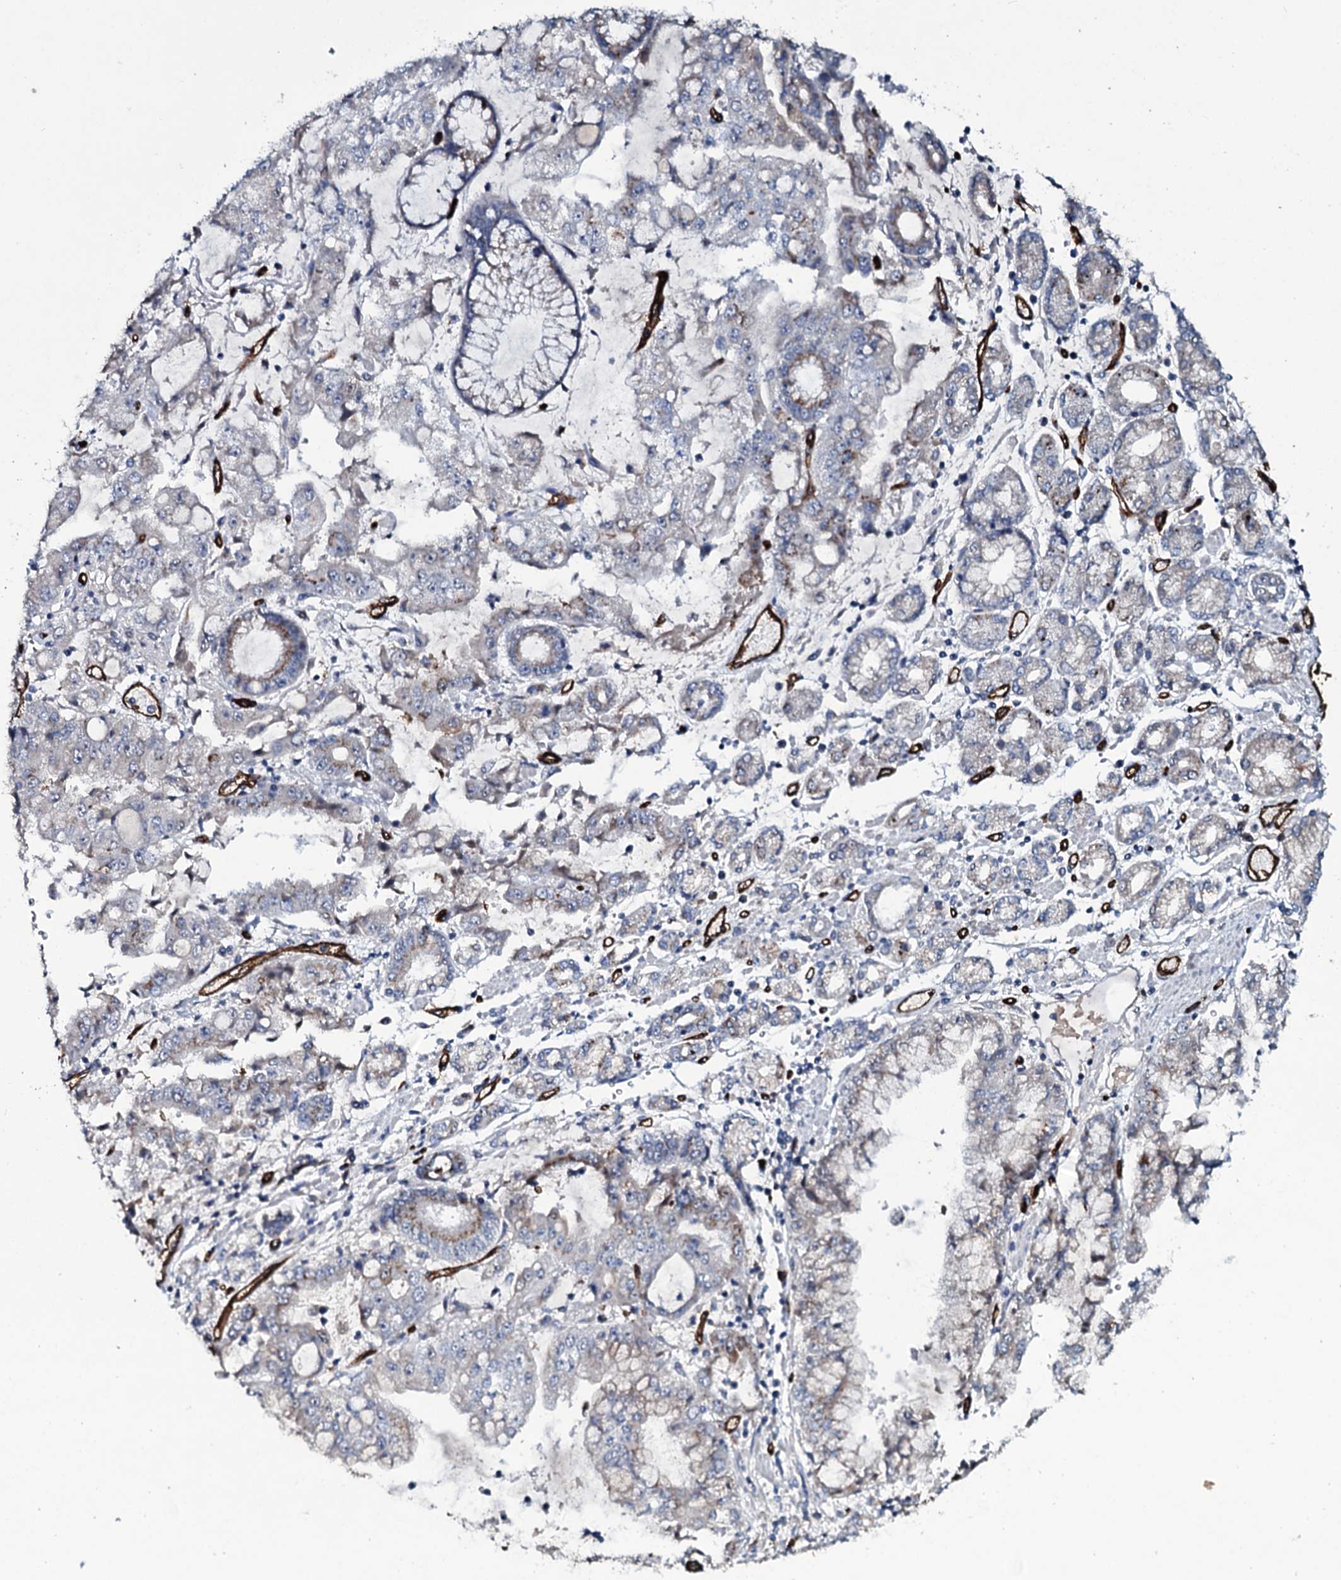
{"staining": {"intensity": "moderate", "quantity": "<25%", "location": "cytoplasmic/membranous"}, "tissue": "stomach cancer", "cell_type": "Tumor cells", "image_type": "cancer", "snomed": [{"axis": "morphology", "description": "Adenocarcinoma, NOS"}, {"axis": "topography", "description": "Stomach"}], "caption": "DAB immunohistochemical staining of human stomach cancer (adenocarcinoma) reveals moderate cytoplasmic/membranous protein staining in approximately <25% of tumor cells.", "gene": "CLEC14A", "patient": {"sex": "male", "age": 76}}